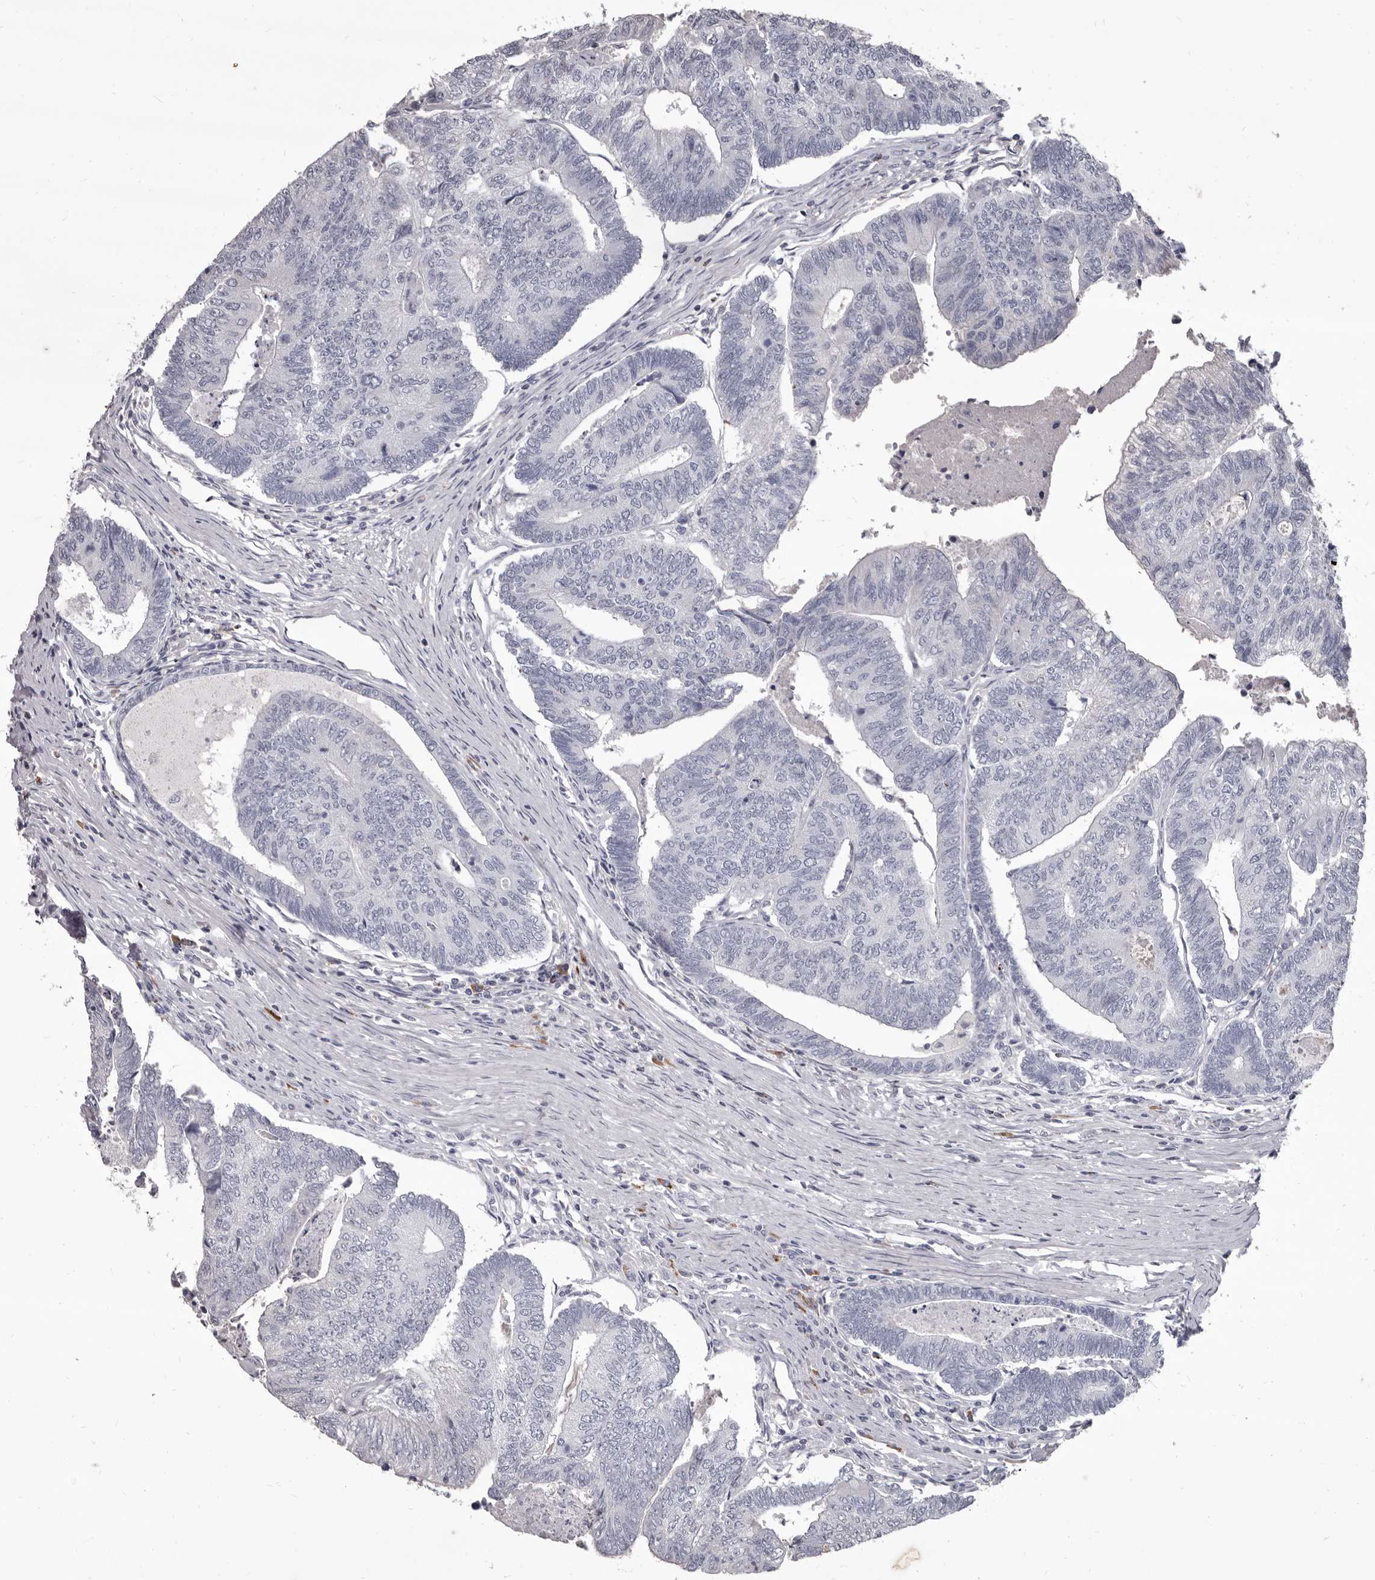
{"staining": {"intensity": "negative", "quantity": "none", "location": "none"}, "tissue": "colorectal cancer", "cell_type": "Tumor cells", "image_type": "cancer", "snomed": [{"axis": "morphology", "description": "Adenocarcinoma, NOS"}, {"axis": "topography", "description": "Colon"}], "caption": "This is an immunohistochemistry image of colorectal adenocarcinoma. There is no expression in tumor cells.", "gene": "GZMH", "patient": {"sex": "female", "age": 67}}